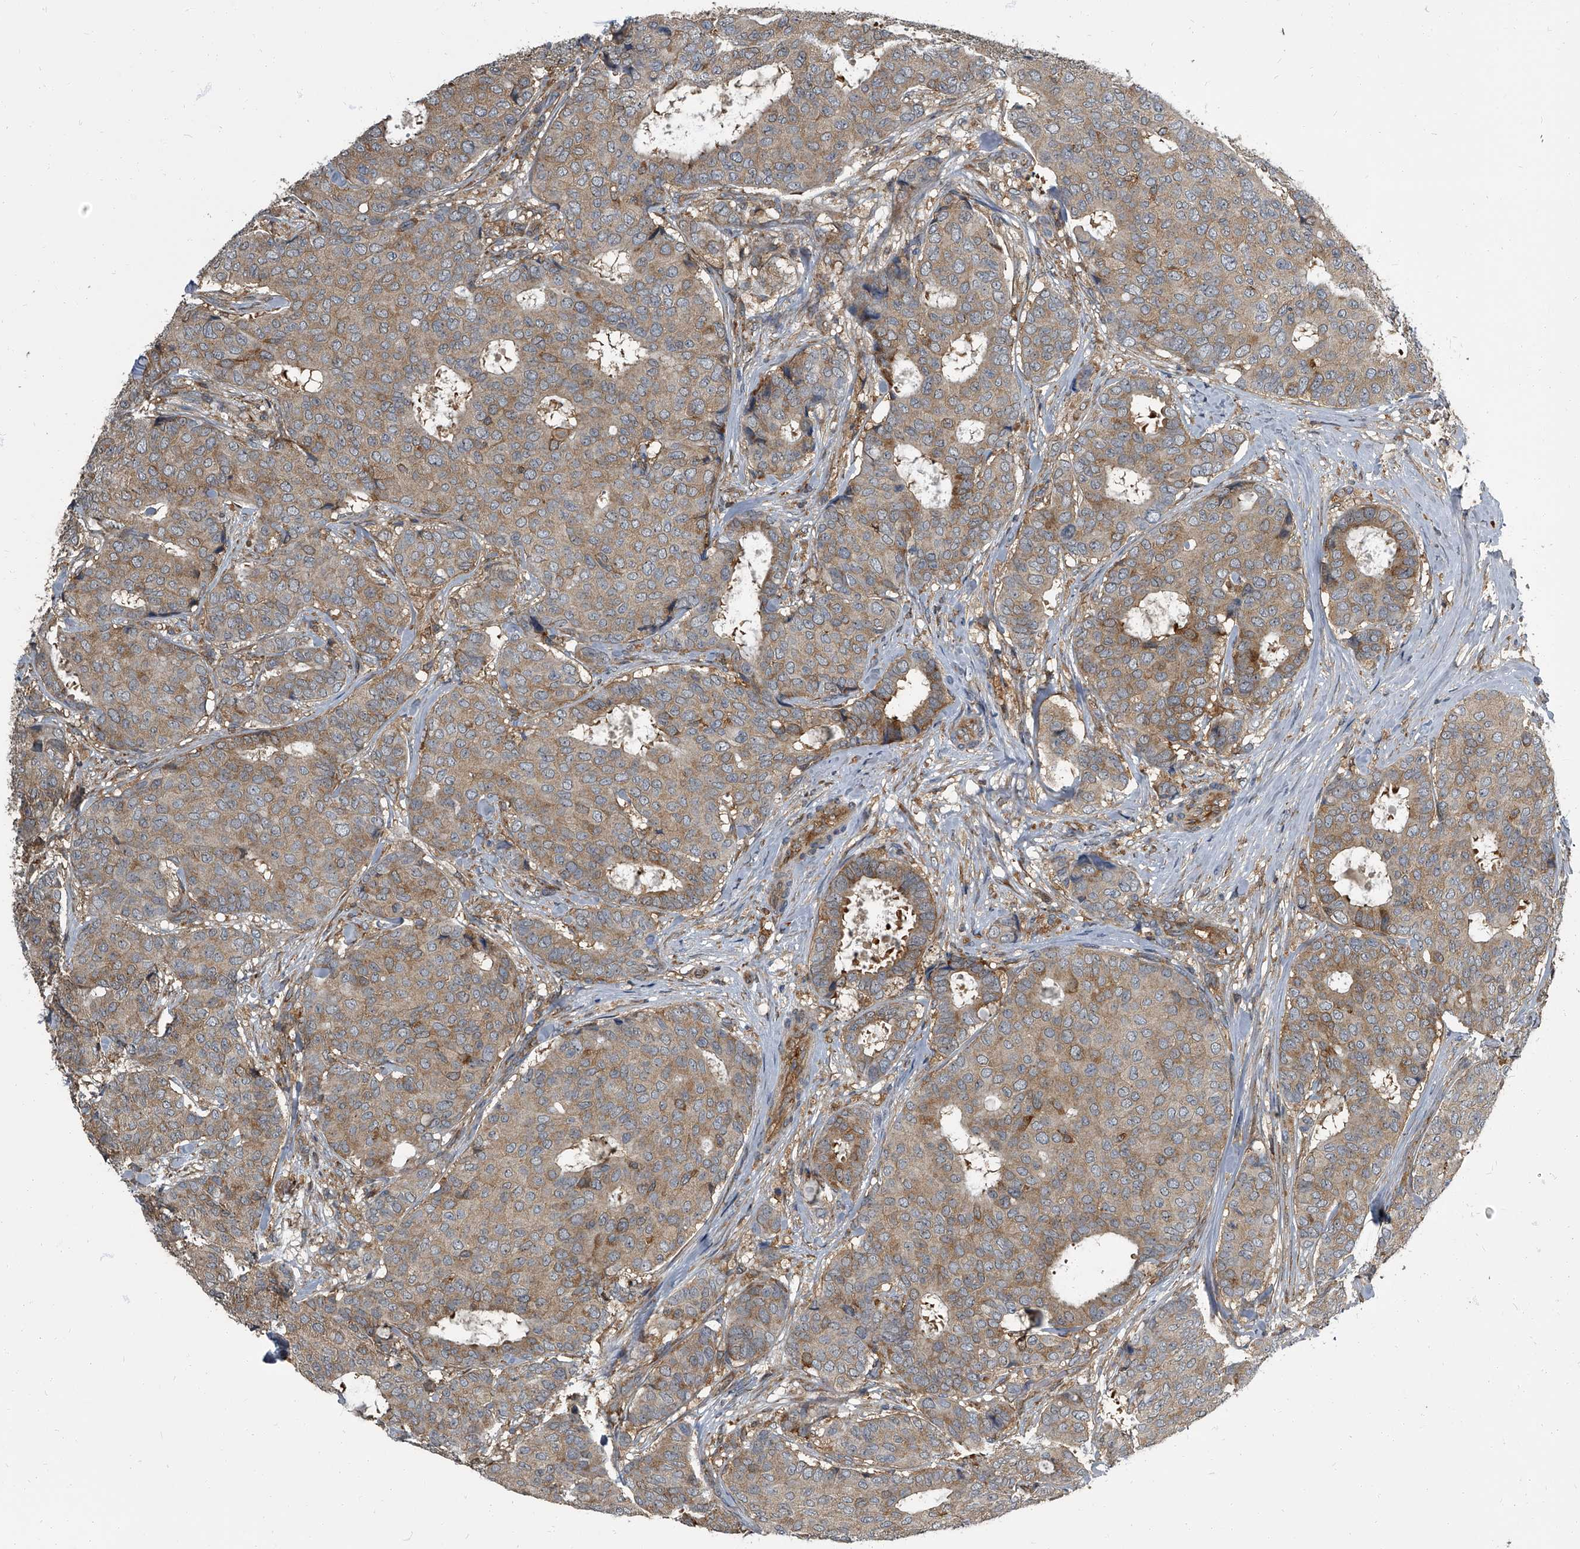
{"staining": {"intensity": "weak", "quantity": ">75%", "location": "cytoplasmic/membranous"}, "tissue": "breast cancer", "cell_type": "Tumor cells", "image_type": "cancer", "snomed": [{"axis": "morphology", "description": "Duct carcinoma"}, {"axis": "topography", "description": "Breast"}], "caption": "There is low levels of weak cytoplasmic/membranous expression in tumor cells of breast cancer, as demonstrated by immunohistochemical staining (brown color).", "gene": "CDV3", "patient": {"sex": "female", "age": 75}}